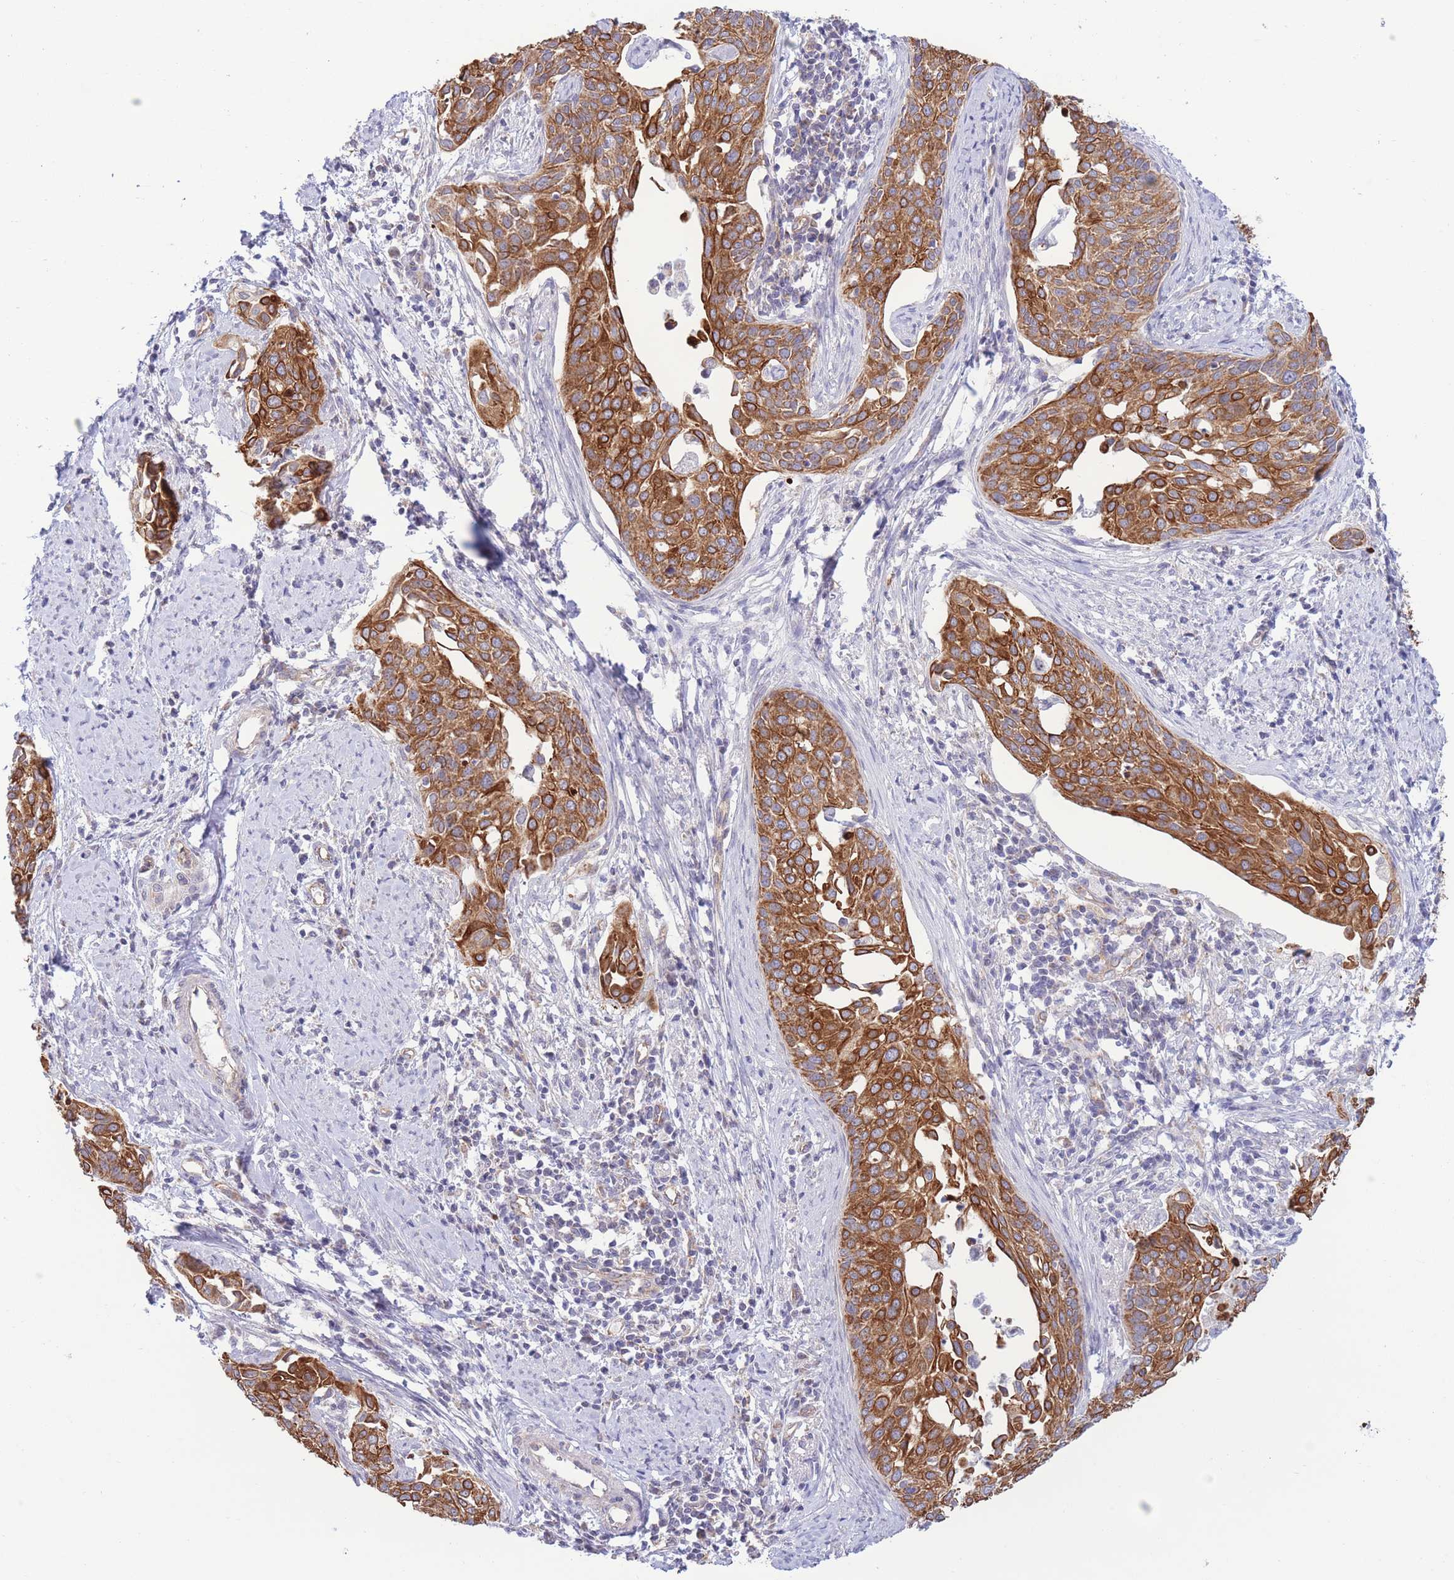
{"staining": {"intensity": "strong", "quantity": ">75%", "location": "cytoplasmic/membranous"}, "tissue": "cervical cancer", "cell_type": "Tumor cells", "image_type": "cancer", "snomed": [{"axis": "morphology", "description": "Squamous cell carcinoma, NOS"}, {"axis": "topography", "description": "Cervix"}], "caption": "DAB immunohistochemical staining of squamous cell carcinoma (cervical) exhibits strong cytoplasmic/membranous protein expression in about >75% of tumor cells. (DAB (3,3'-diaminobenzidine) = brown stain, brightfield microscopy at high magnification).", "gene": "MRPS31", "patient": {"sex": "female", "age": 44}}